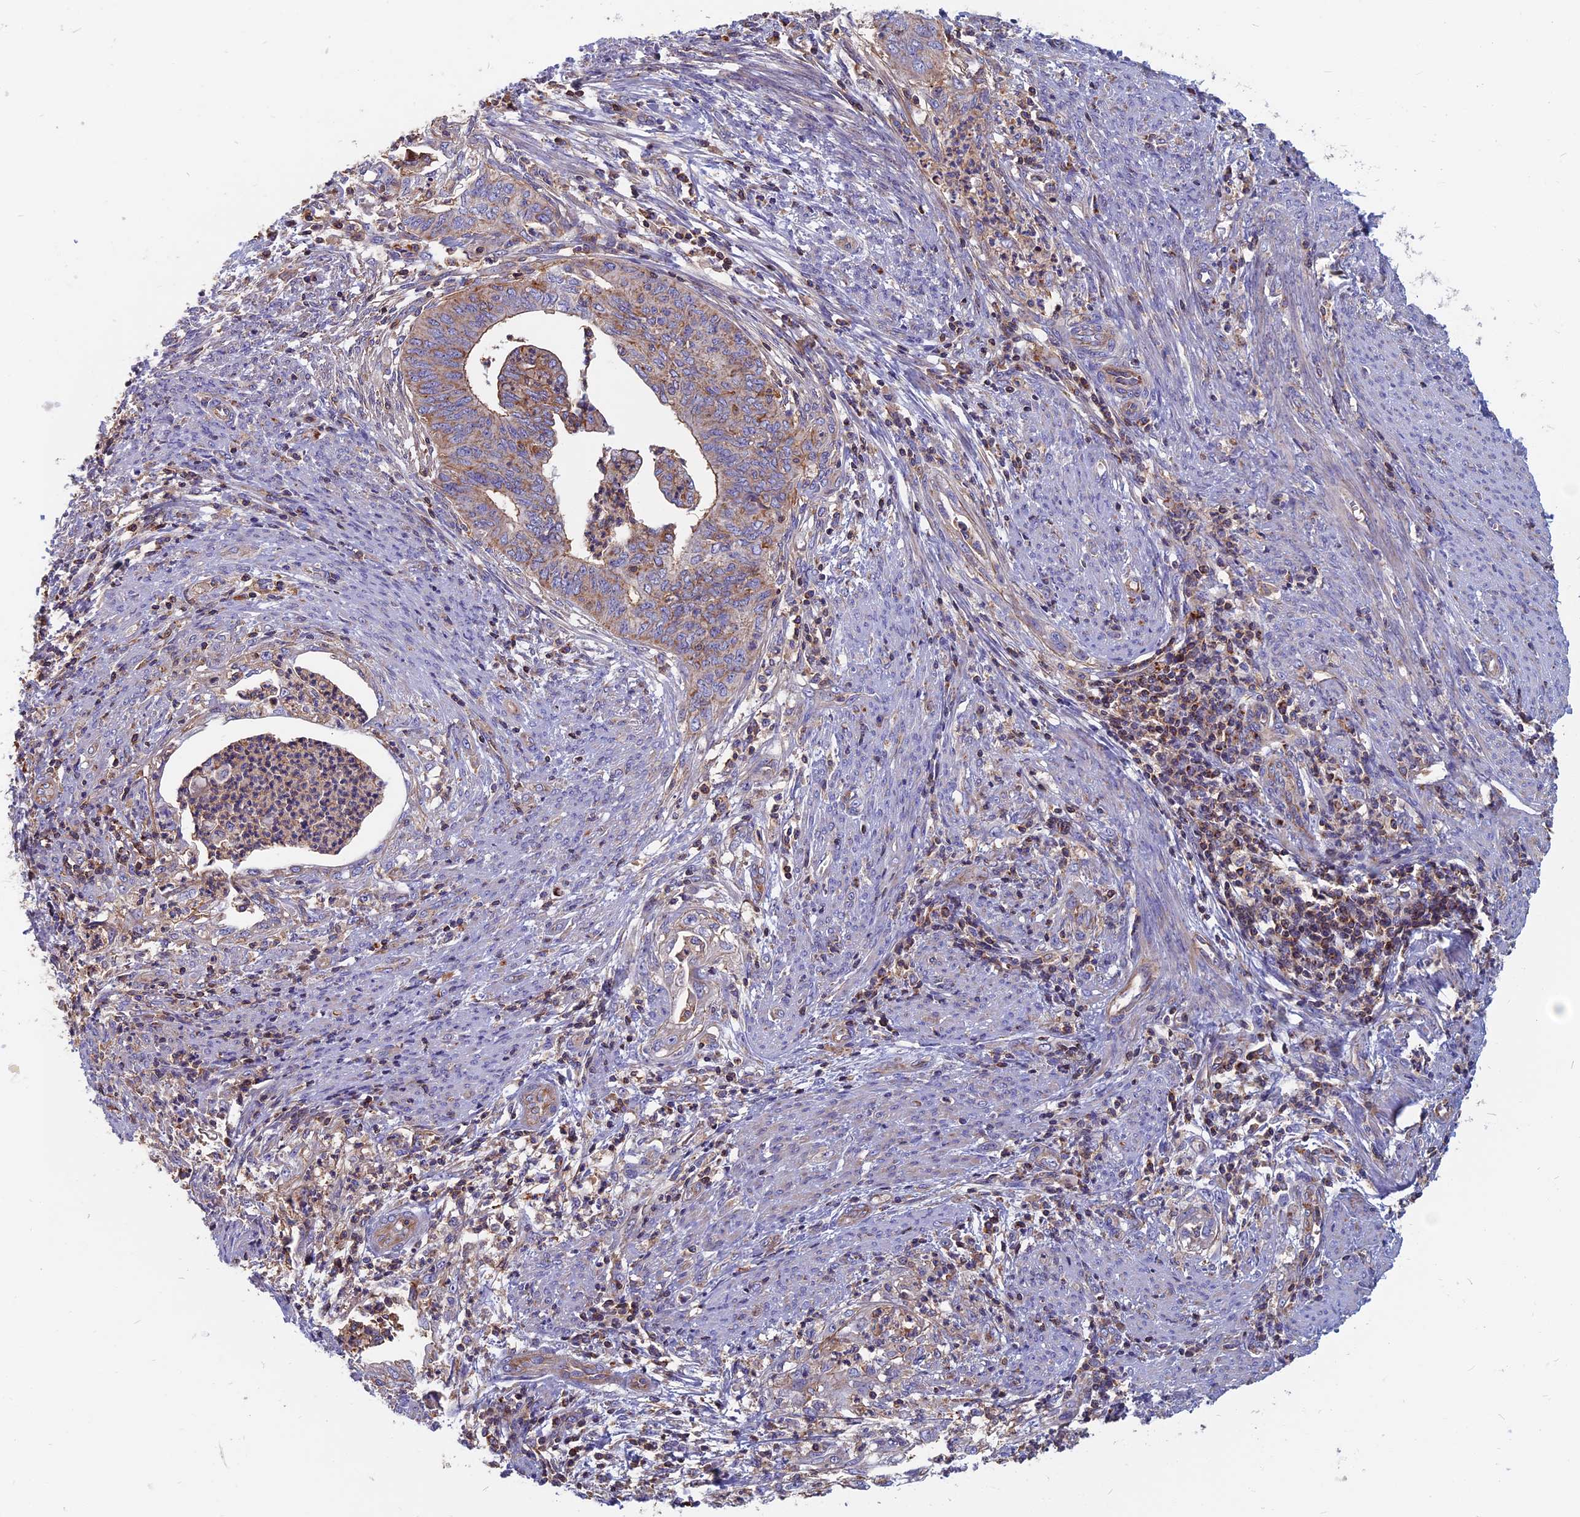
{"staining": {"intensity": "moderate", "quantity": "25%-75%", "location": "cytoplasmic/membranous"}, "tissue": "endometrial cancer", "cell_type": "Tumor cells", "image_type": "cancer", "snomed": [{"axis": "morphology", "description": "Adenocarcinoma, NOS"}, {"axis": "topography", "description": "Endometrium"}], "caption": "Endometrial cancer (adenocarcinoma) stained for a protein demonstrates moderate cytoplasmic/membranous positivity in tumor cells.", "gene": "HSD17B8", "patient": {"sex": "female", "age": 68}}